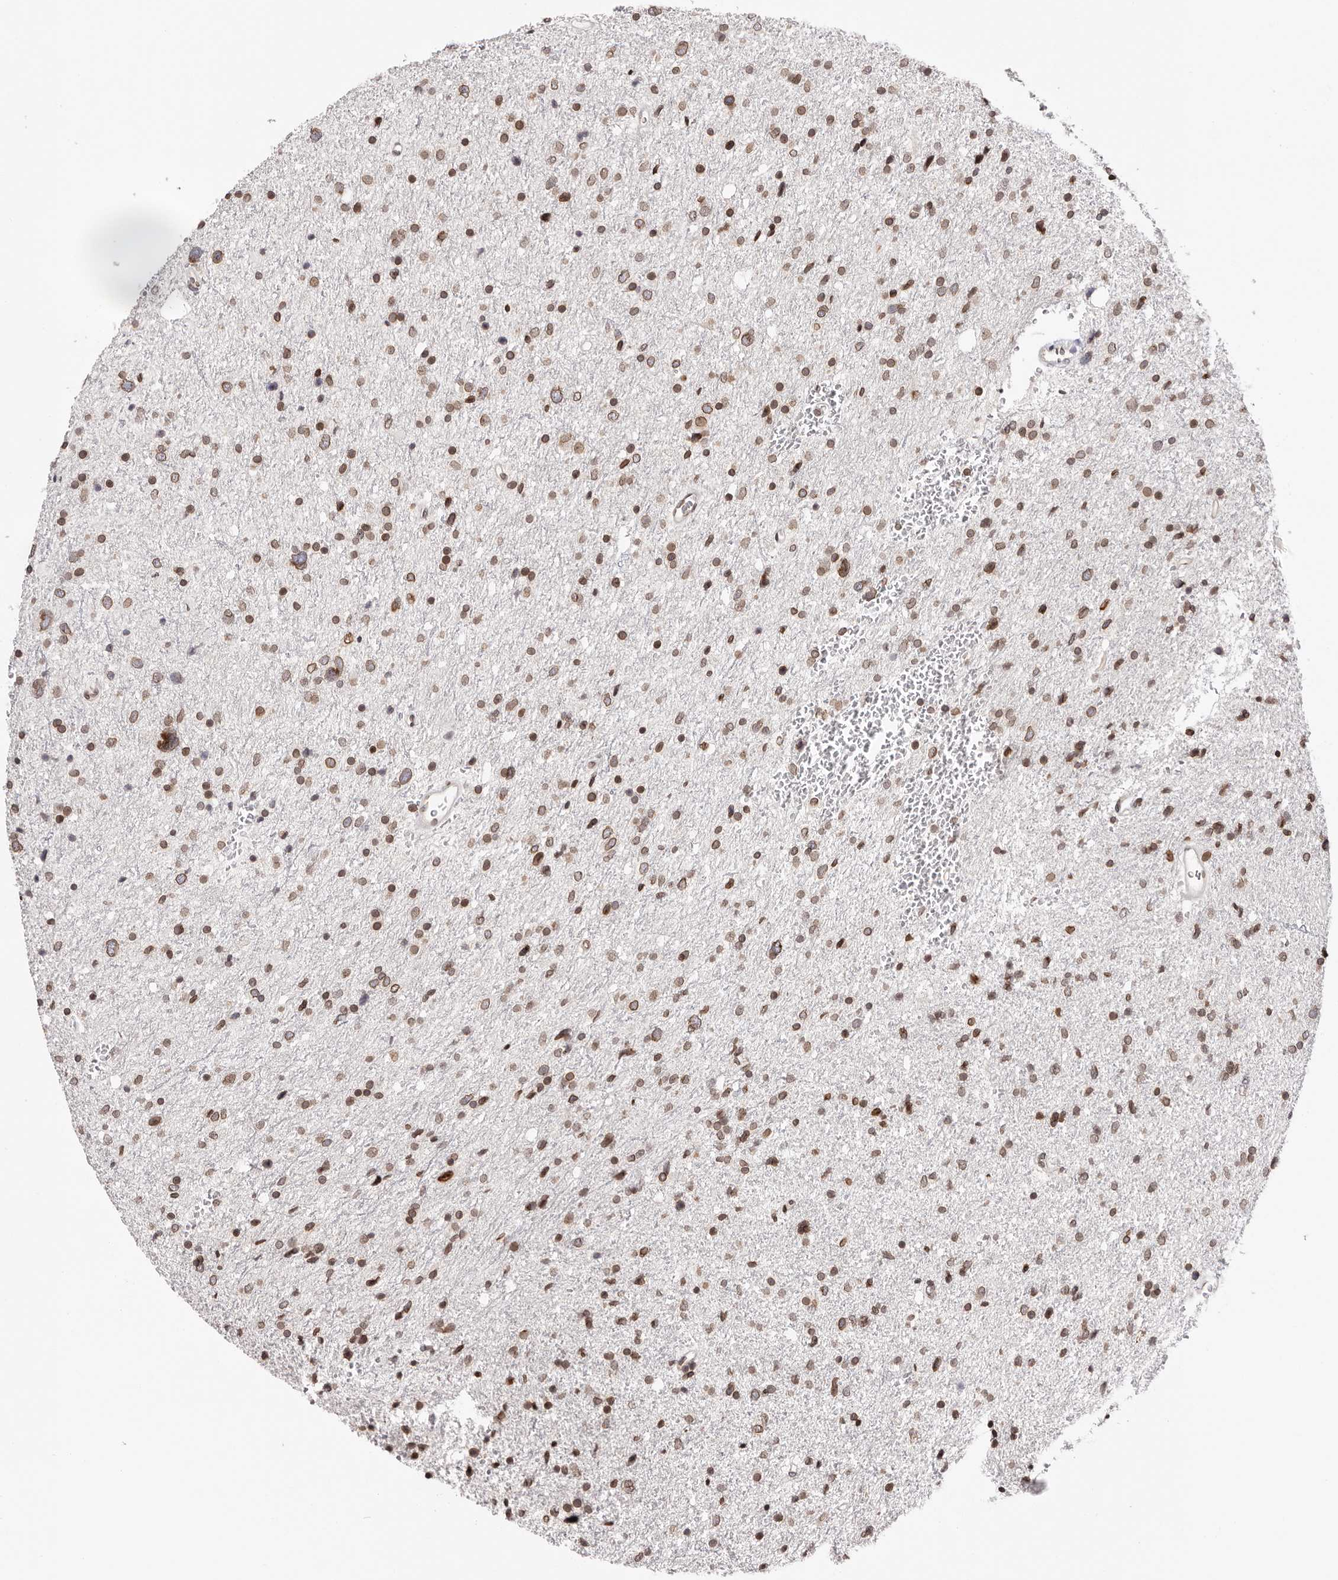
{"staining": {"intensity": "moderate", "quantity": ">75%", "location": "cytoplasmic/membranous,nuclear"}, "tissue": "glioma", "cell_type": "Tumor cells", "image_type": "cancer", "snomed": [{"axis": "morphology", "description": "Glioma, malignant, Low grade"}, {"axis": "topography", "description": "Brain"}], "caption": "The immunohistochemical stain labels moderate cytoplasmic/membranous and nuclear positivity in tumor cells of low-grade glioma (malignant) tissue. The protein of interest is stained brown, and the nuclei are stained in blue (DAB (3,3'-diaminobenzidine) IHC with brightfield microscopy, high magnification).", "gene": "NUP153", "patient": {"sex": "female", "age": 37}}